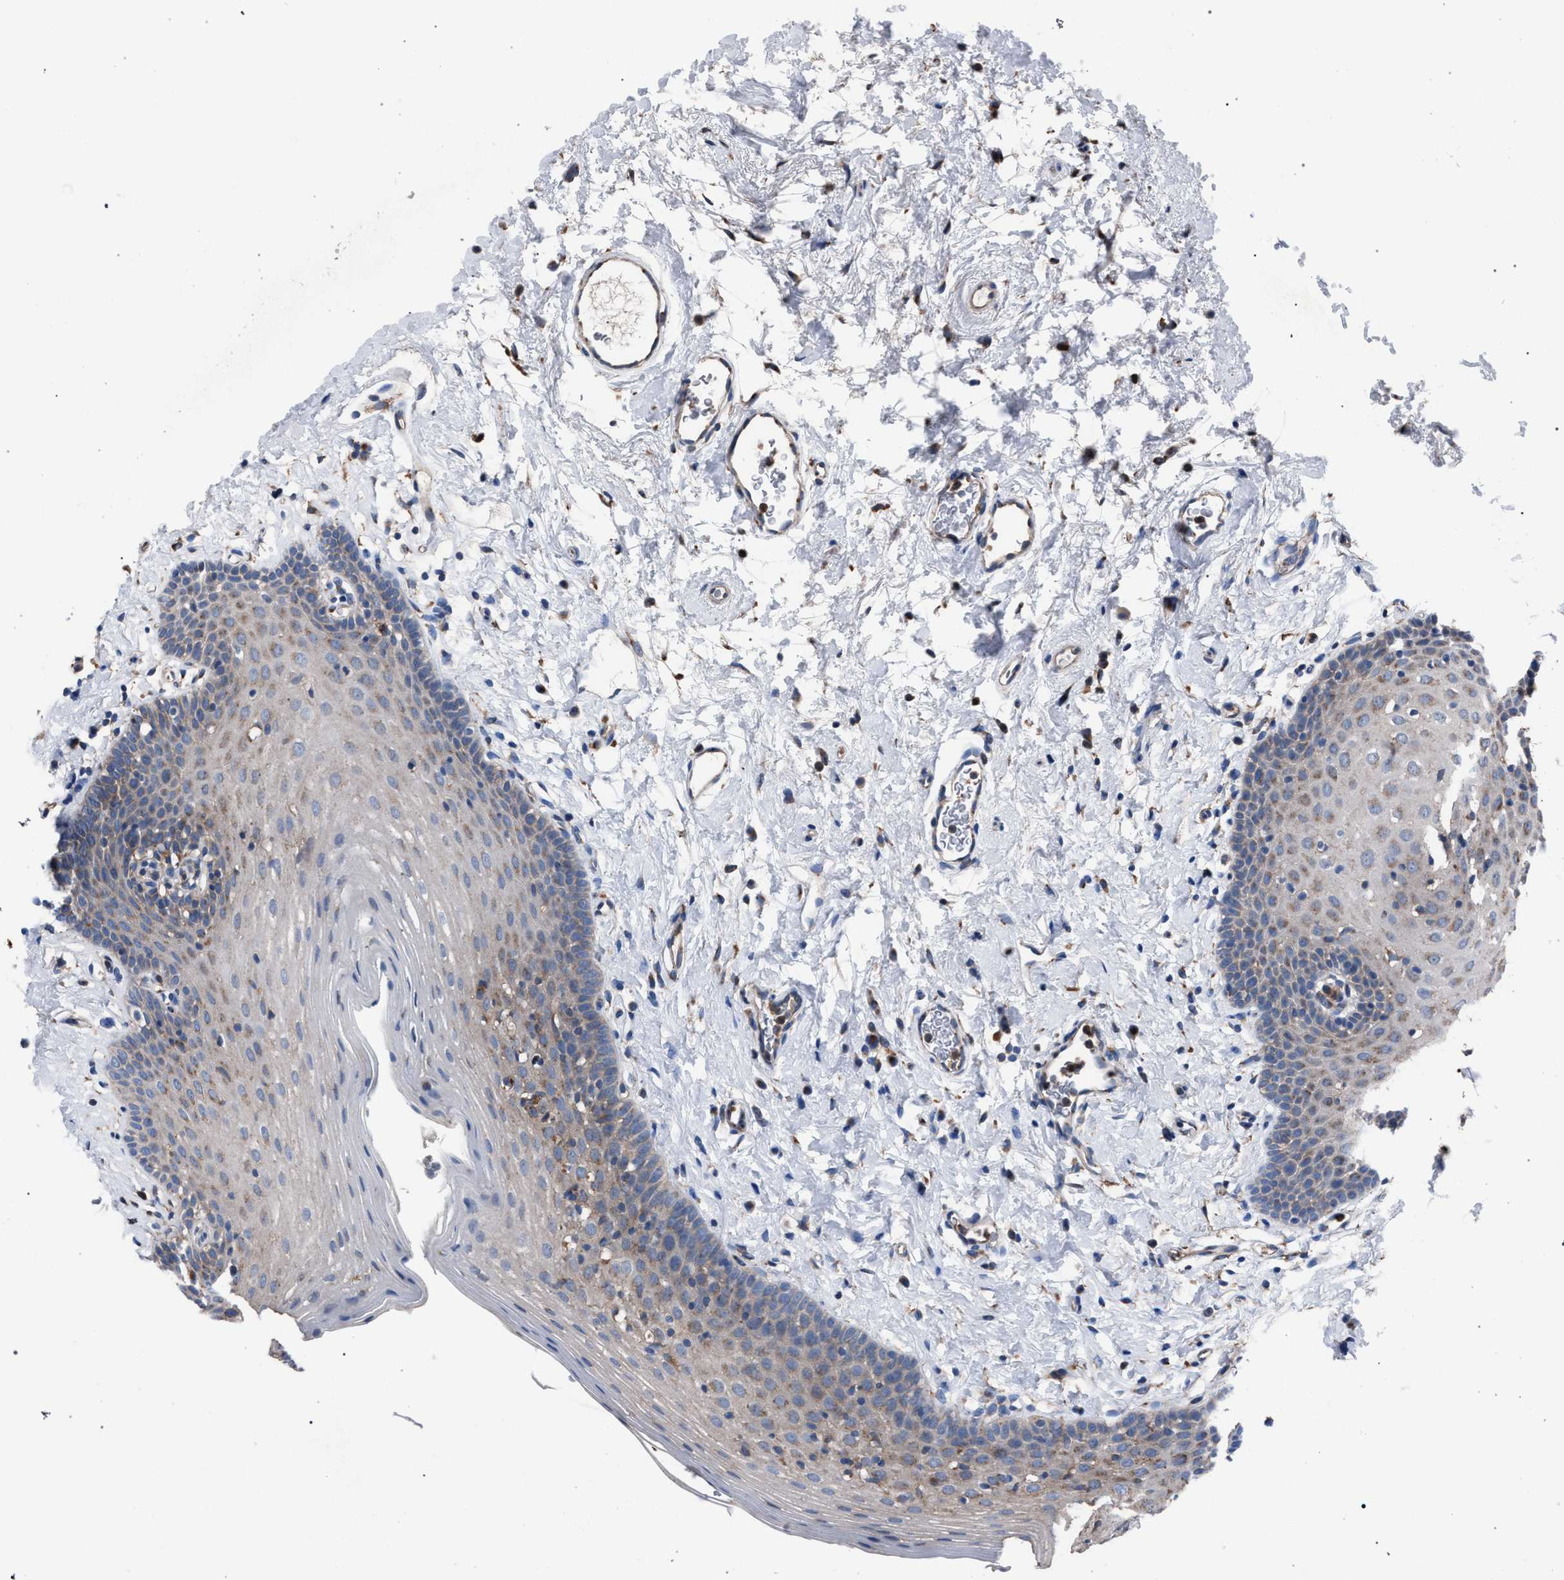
{"staining": {"intensity": "weak", "quantity": "25%-75%", "location": "cytoplasmic/membranous"}, "tissue": "oral mucosa", "cell_type": "Squamous epithelial cells", "image_type": "normal", "snomed": [{"axis": "morphology", "description": "Normal tissue, NOS"}, {"axis": "topography", "description": "Oral tissue"}], "caption": "A brown stain shows weak cytoplasmic/membranous expression of a protein in squamous epithelial cells of benign oral mucosa.", "gene": "ATP6V0A1", "patient": {"sex": "male", "age": 66}}